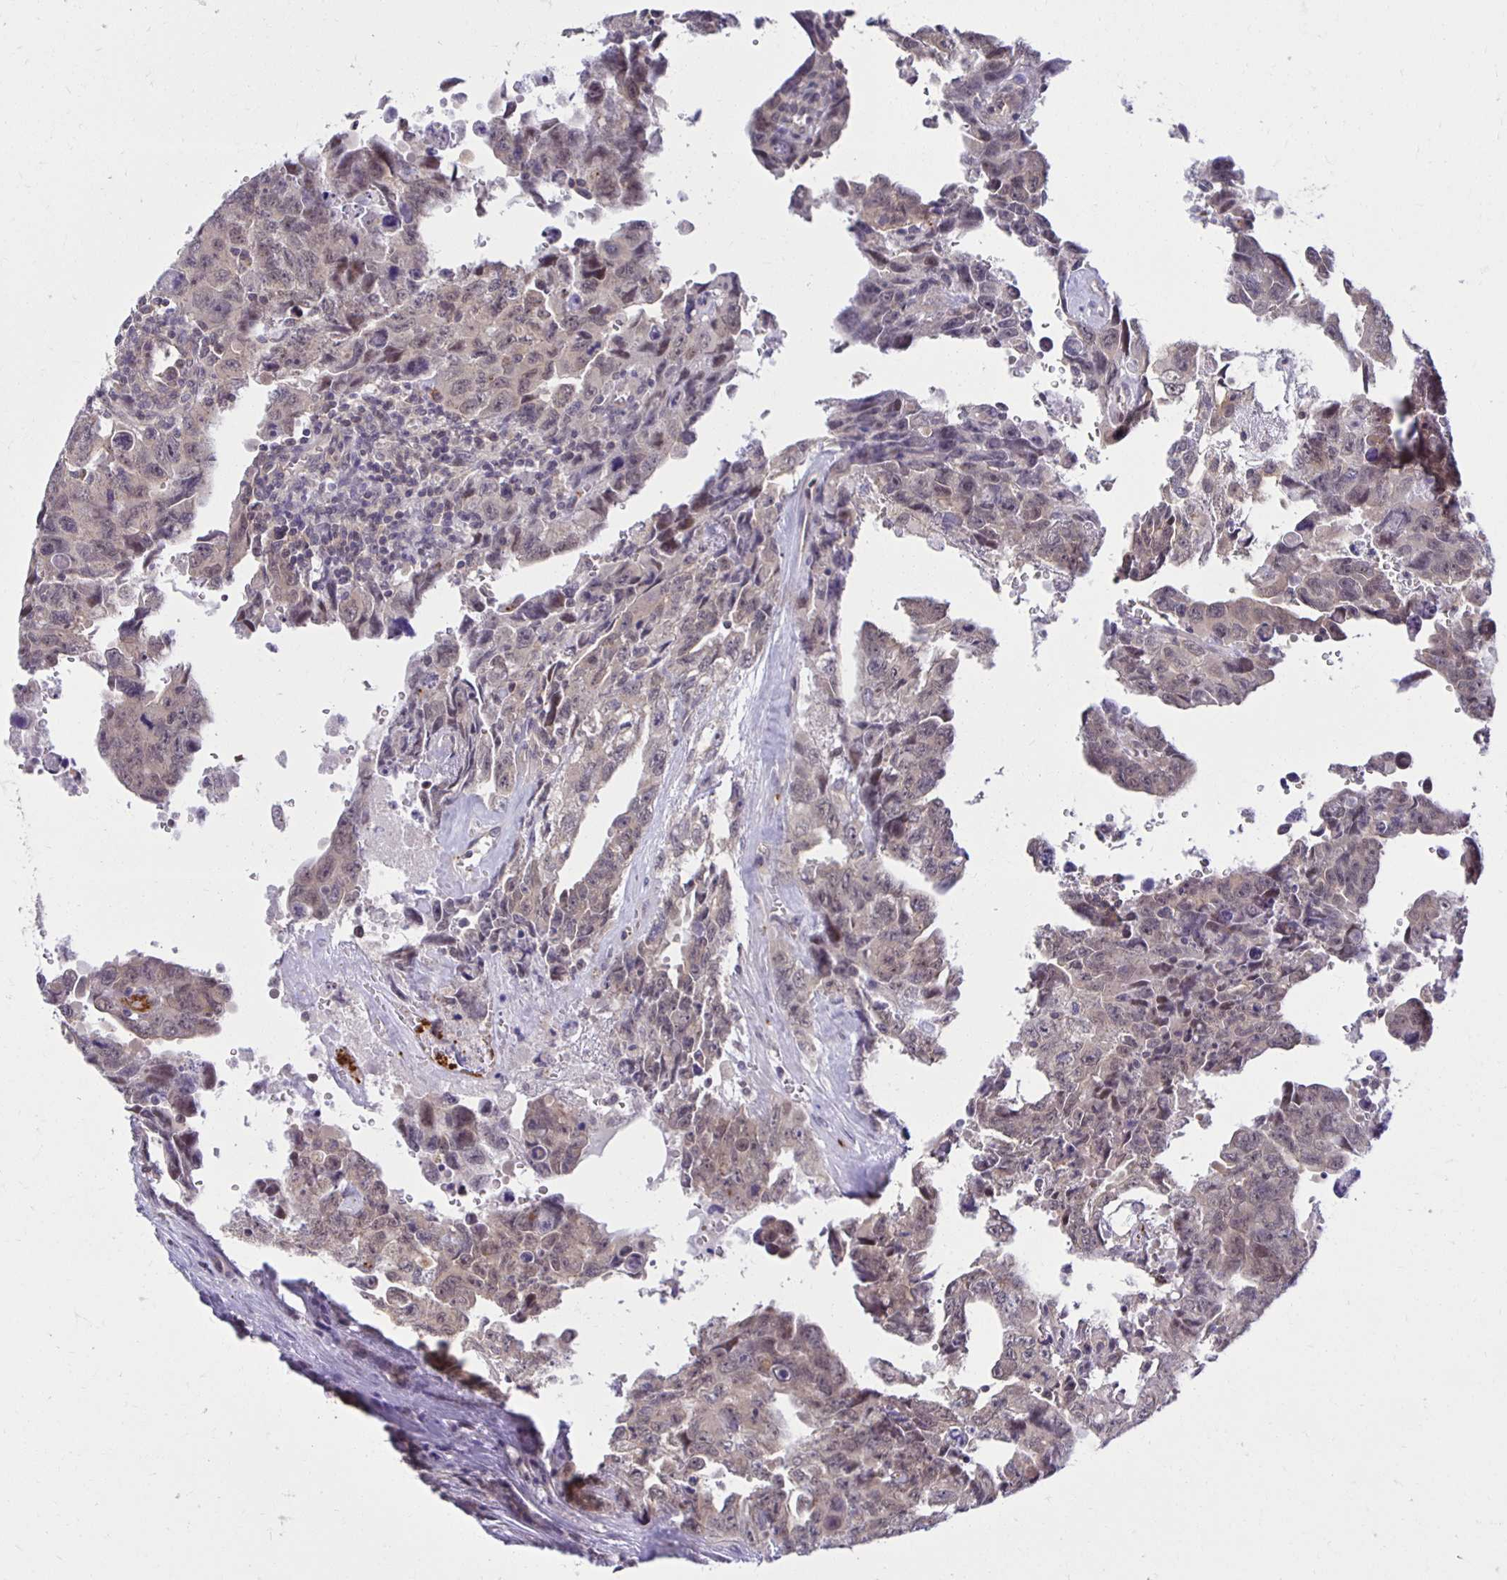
{"staining": {"intensity": "weak", "quantity": "25%-75%", "location": "cytoplasmic/membranous,nuclear"}, "tissue": "testis cancer", "cell_type": "Tumor cells", "image_type": "cancer", "snomed": [{"axis": "morphology", "description": "Carcinoma, Embryonal, NOS"}, {"axis": "topography", "description": "Testis"}], "caption": "Weak cytoplasmic/membranous and nuclear protein expression is seen in approximately 25%-75% of tumor cells in testis embryonal carcinoma.", "gene": "MIEN1", "patient": {"sex": "male", "age": 24}}